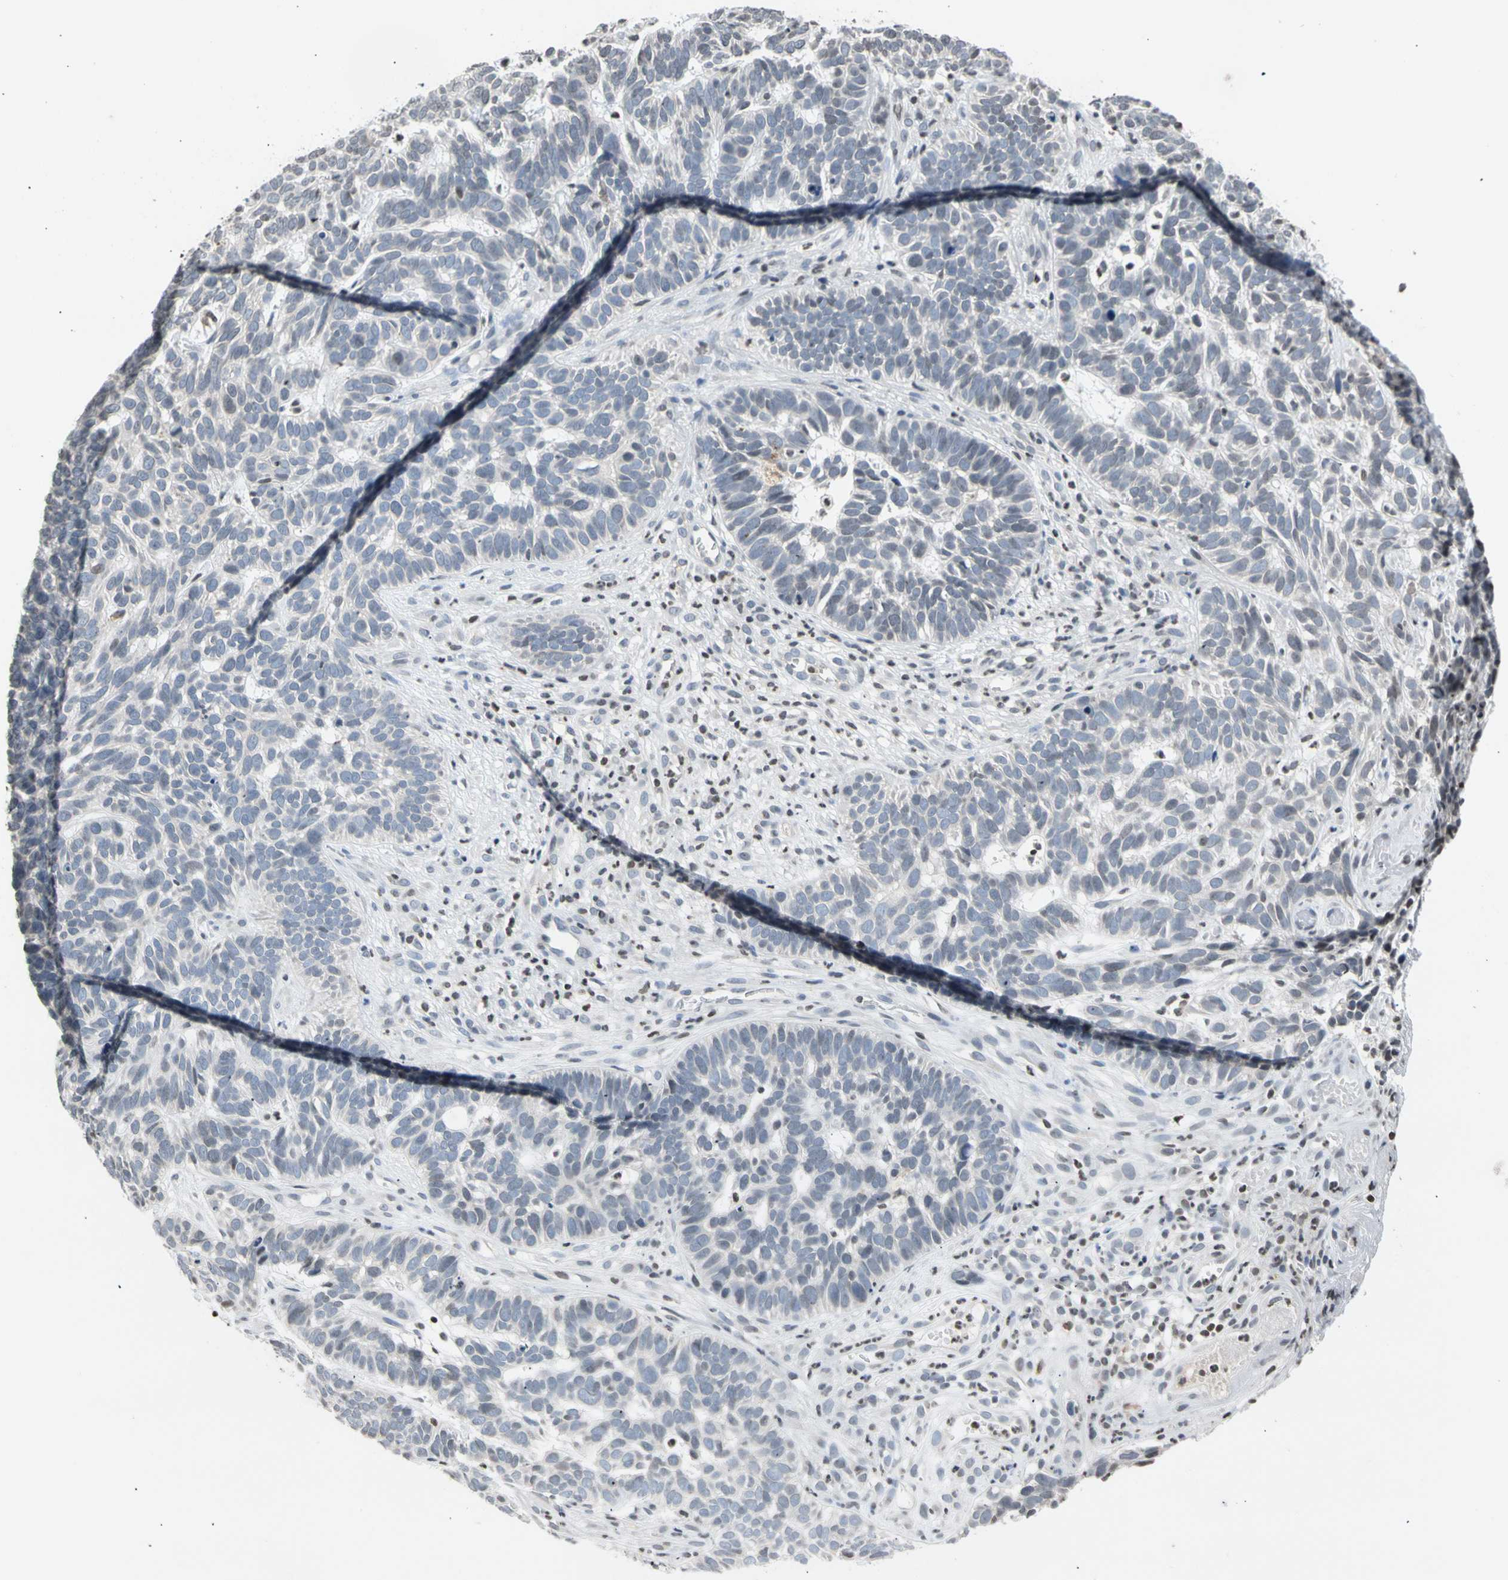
{"staining": {"intensity": "negative", "quantity": "none", "location": "none"}, "tissue": "skin cancer", "cell_type": "Tumor cells", "image_type": "cancer", "snomed": [{"axis": "morphology", "description": "Basal cell carcinoma"}, {"axis": "topography", "description": "Skin"}], "caption": "There is no significant expression in tumor cells of basal cell carcinoma (skin).", "gene": "GPX4", "patient": {"sex": "male", "age": 87}}